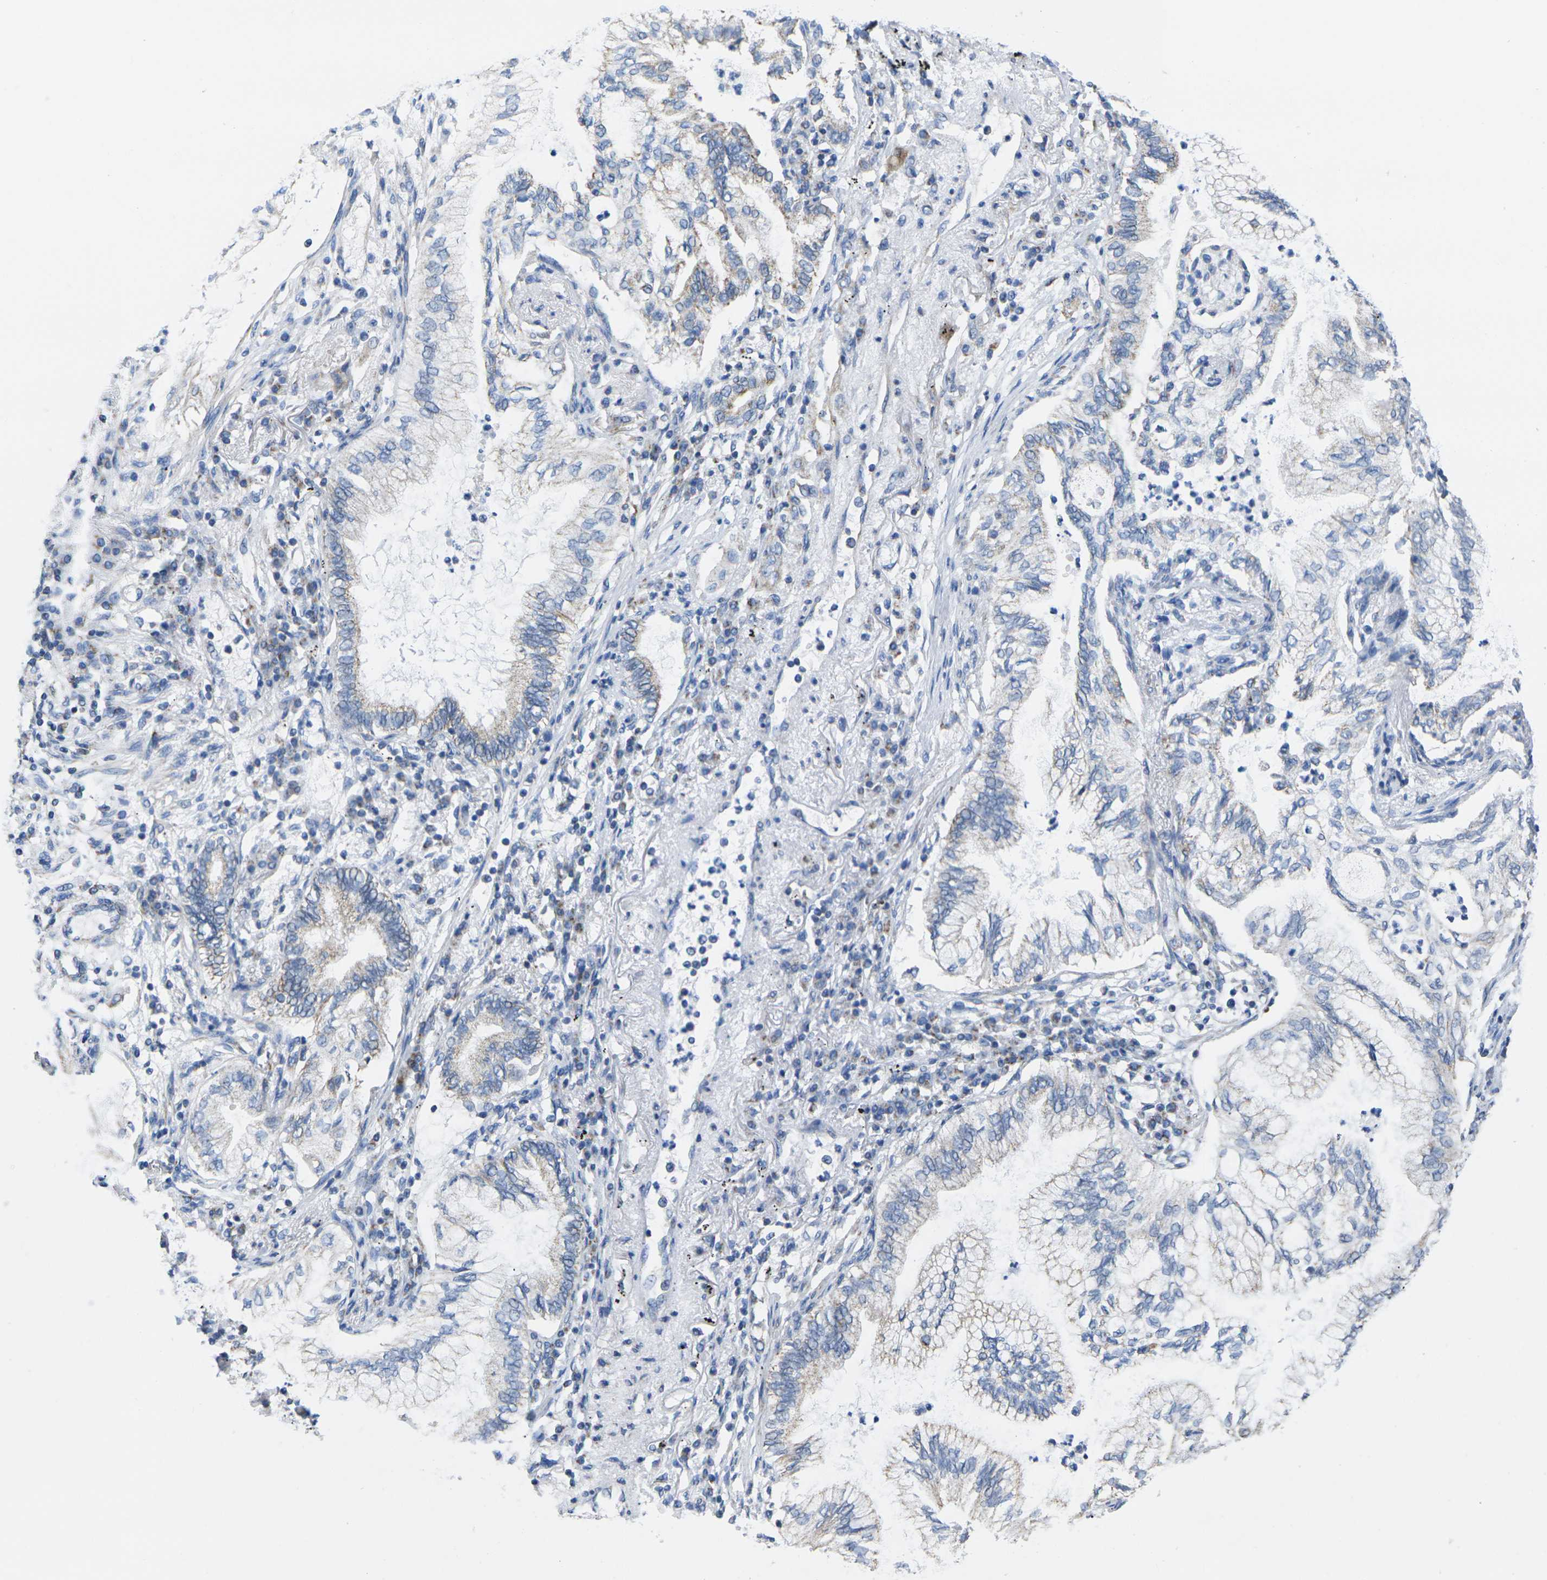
{"staining": {"intensity": "weak", "quantity": "<25%", "location": "cytoplasmic/membranous"}, "tissue": "lung cancer", "cell_type": "Tumor cells", "image_type": "cancer", "snomed": [{"axis": "morphology", "description": "Normal tissue, NOS"}, {"axis": "morphology", "description": "Adenocarcinoma, NOS"}, {"axis": "topography", "description": "Bronchus"}, {"axis": "topography", "description": "Lung"}], "caption": "Immunohistochemistry (IHC) histopathology image of neoplastic tissue: lung cancer stained with DAB reveals no significant protein staining in tumor cells.", "gene": "TMEM204", "patient": {"sex": "female", "age": 70}}